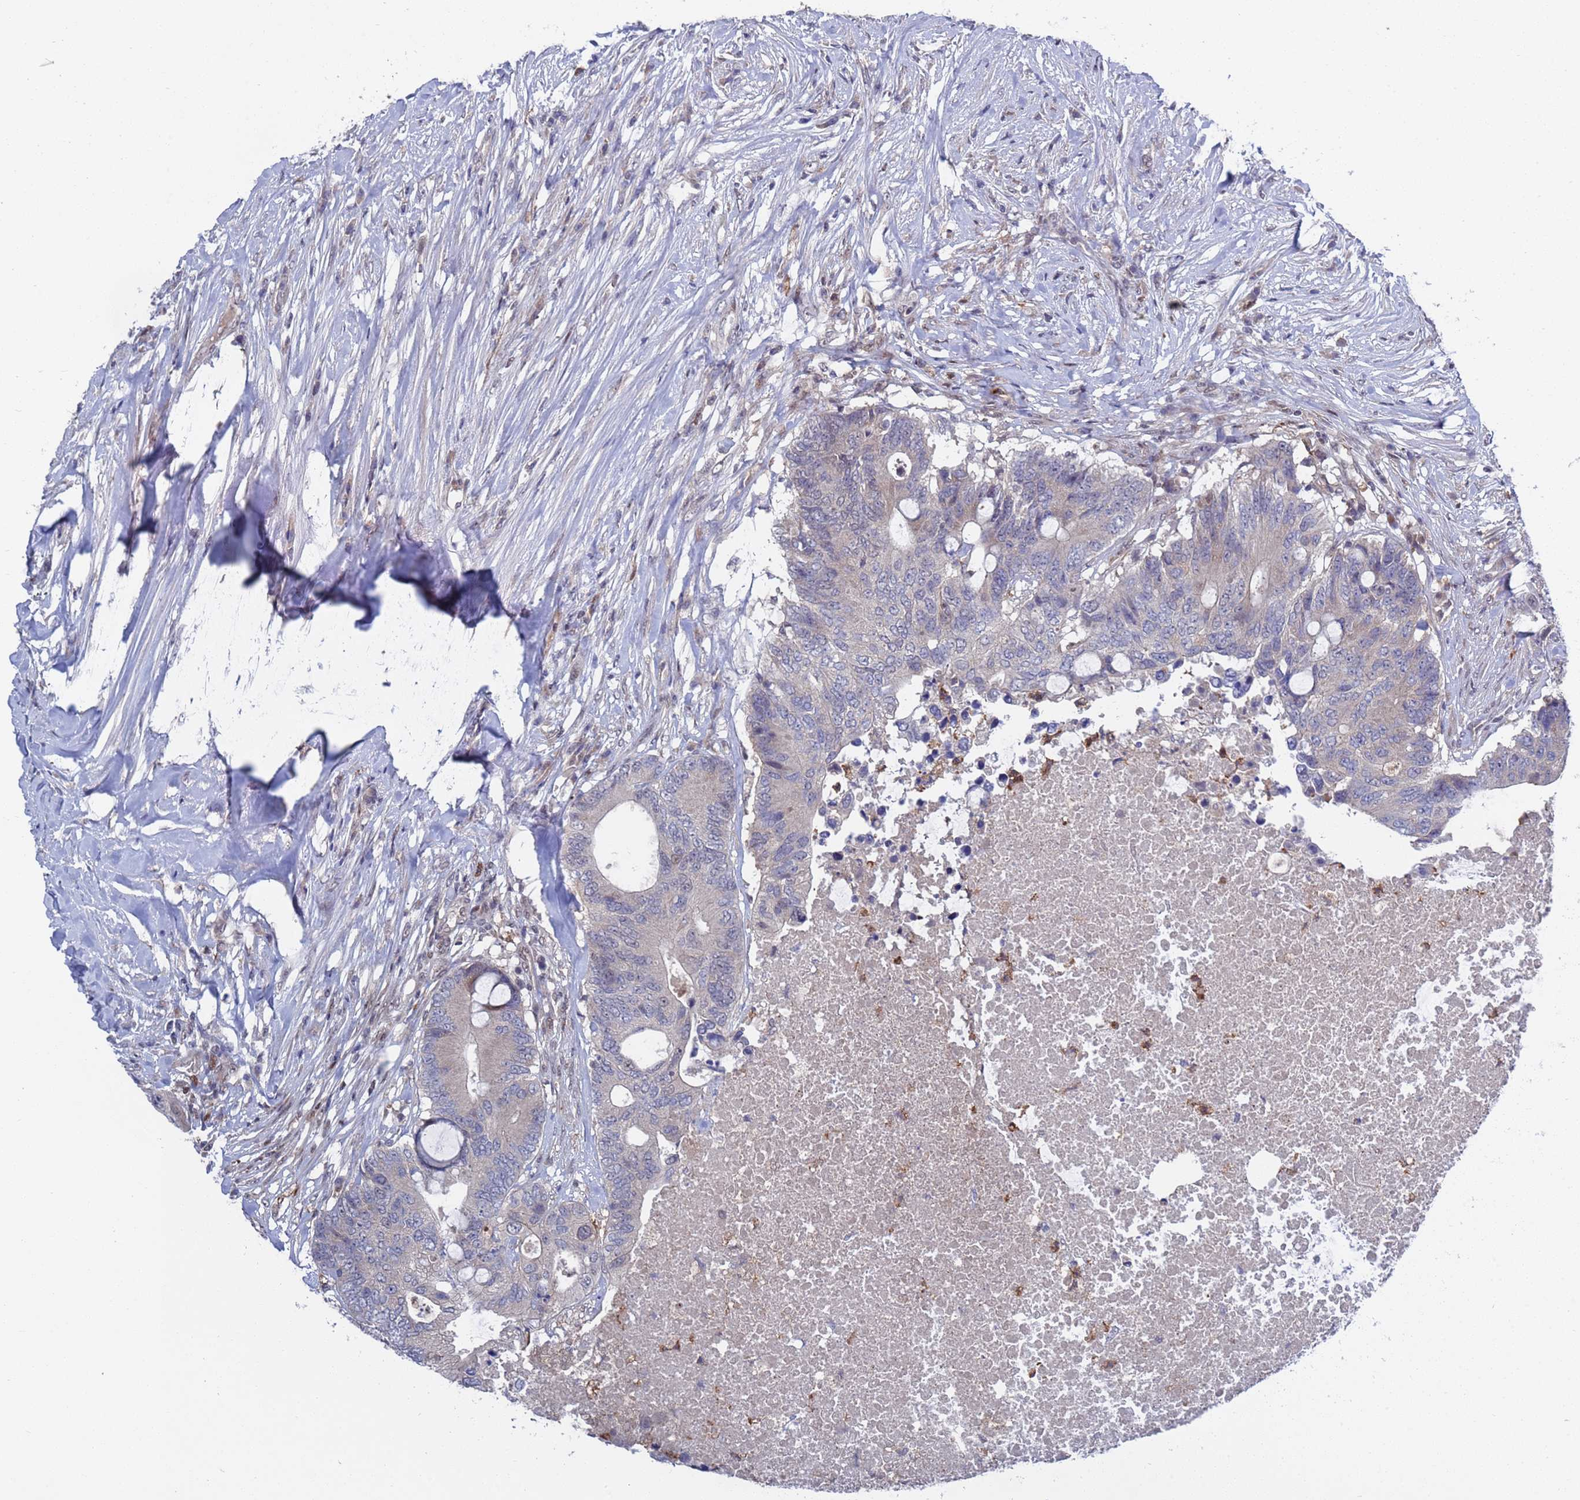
{"staining": {"intensity": "negative", "quantity": "none", "location": "none"}, "tissue": "colorectal cancer", "cell_type": "Tumor cells", "image_type": "cancer", "snomed": [{"axis": "morphology", "description": "Adenocarcinoma, NOS"}, {"axis": "topography", "description": "Colon"}], "caption": "Immunohistochemical staining of human colorectal cancer reveals no significant expression in tumor cells.", "gene": "TMBIM6", "patient": {"sex": "male", "age": 71}}